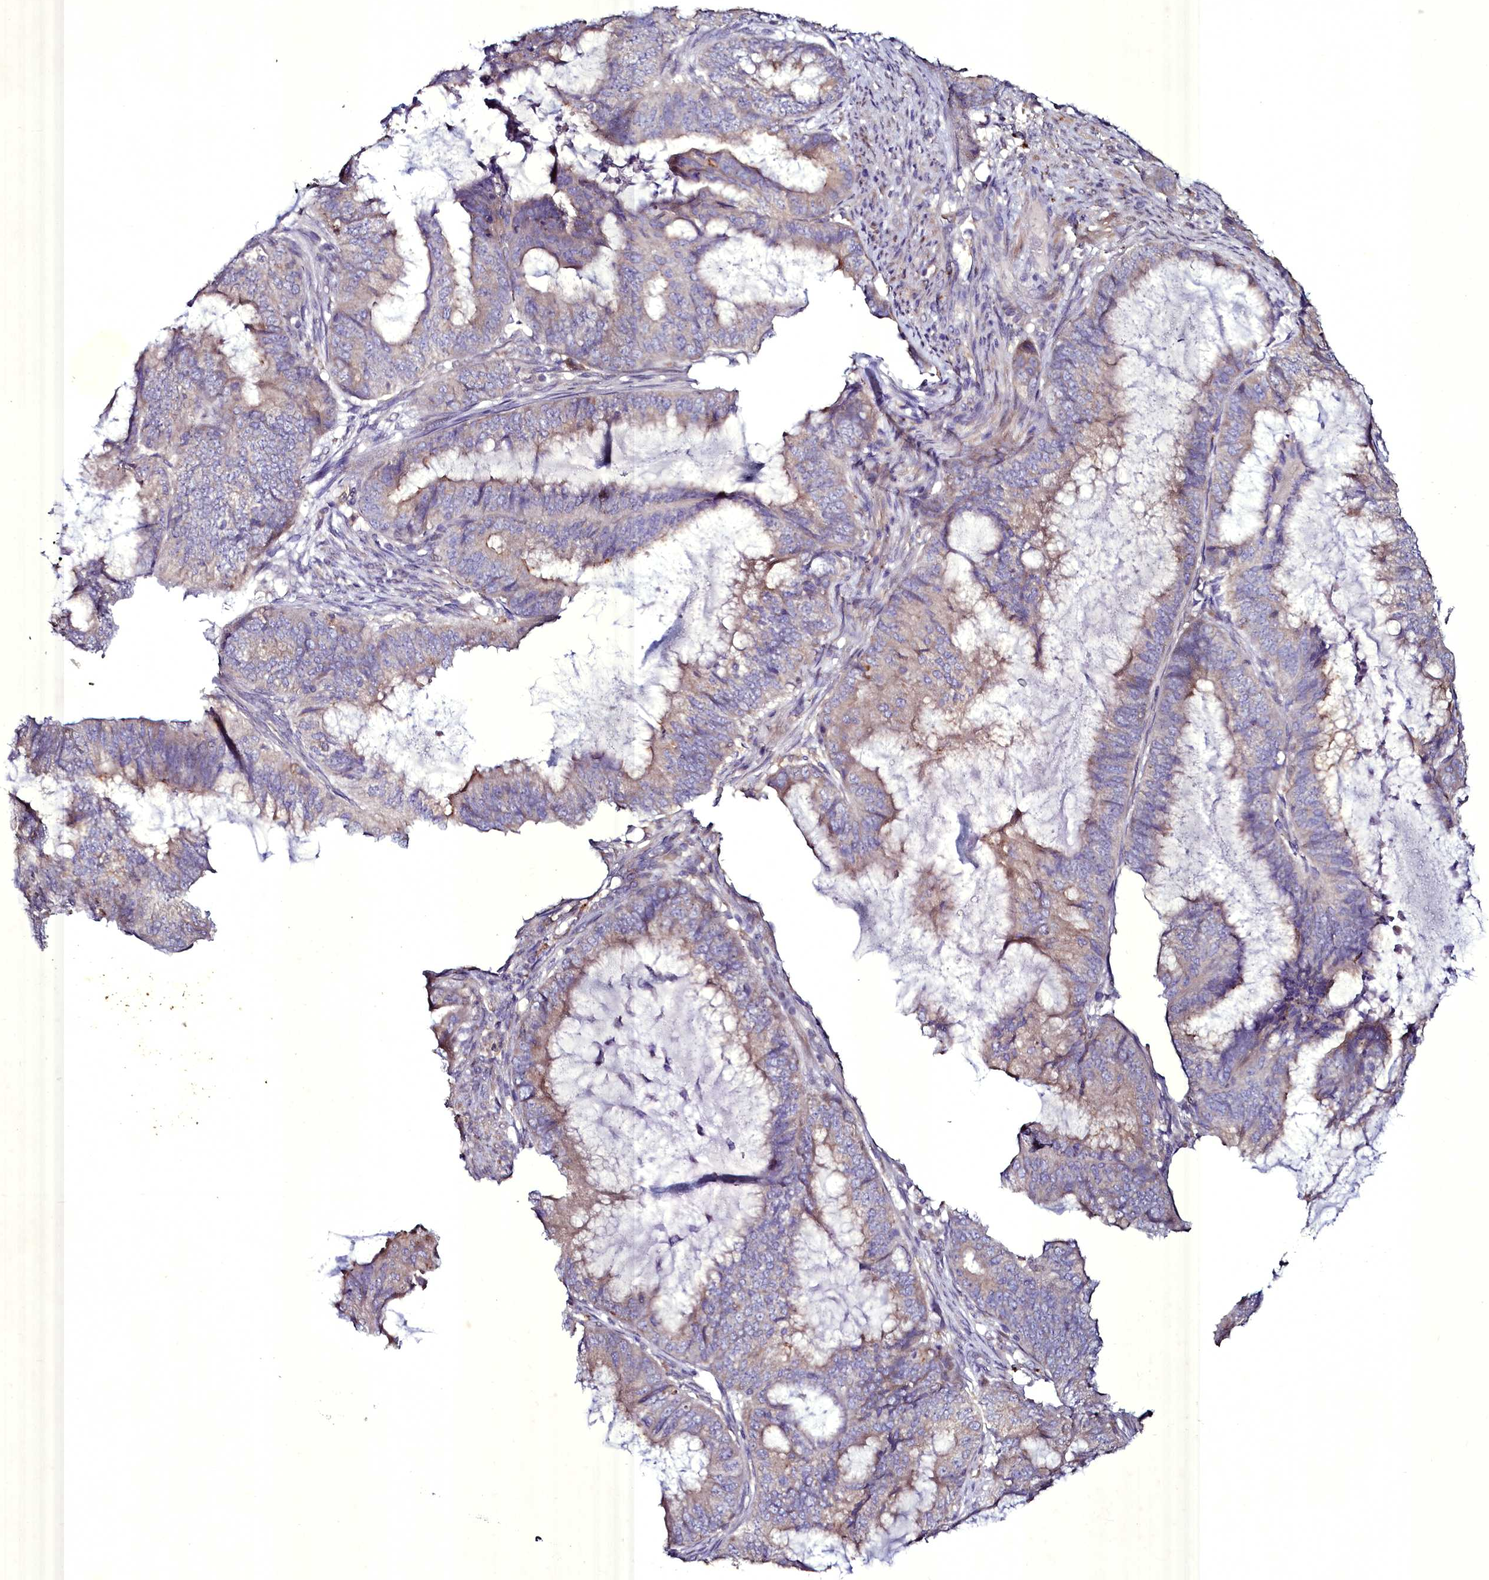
{"staining": {"intensity": "weak", "quantity": "<25%", "location": "cytoplasmic/membranous"}, "tissue": "endometrial cancer", "cell_type": "Tumor cells", "image_type": "cancer", "snomed": [{"axis": "morphology", "description": "Adenocarcinoma, NOS"}, {"axis": "topography", "description": "Endometrium"}], "caption": "Tumor cells are negative for brown protein staining in endometrial cancer (adenocarcinoma). (DAB immunohistochemistry, high magnification).", "gene": "SELENOT", "patient": {"sex": "female", "age": 81}}